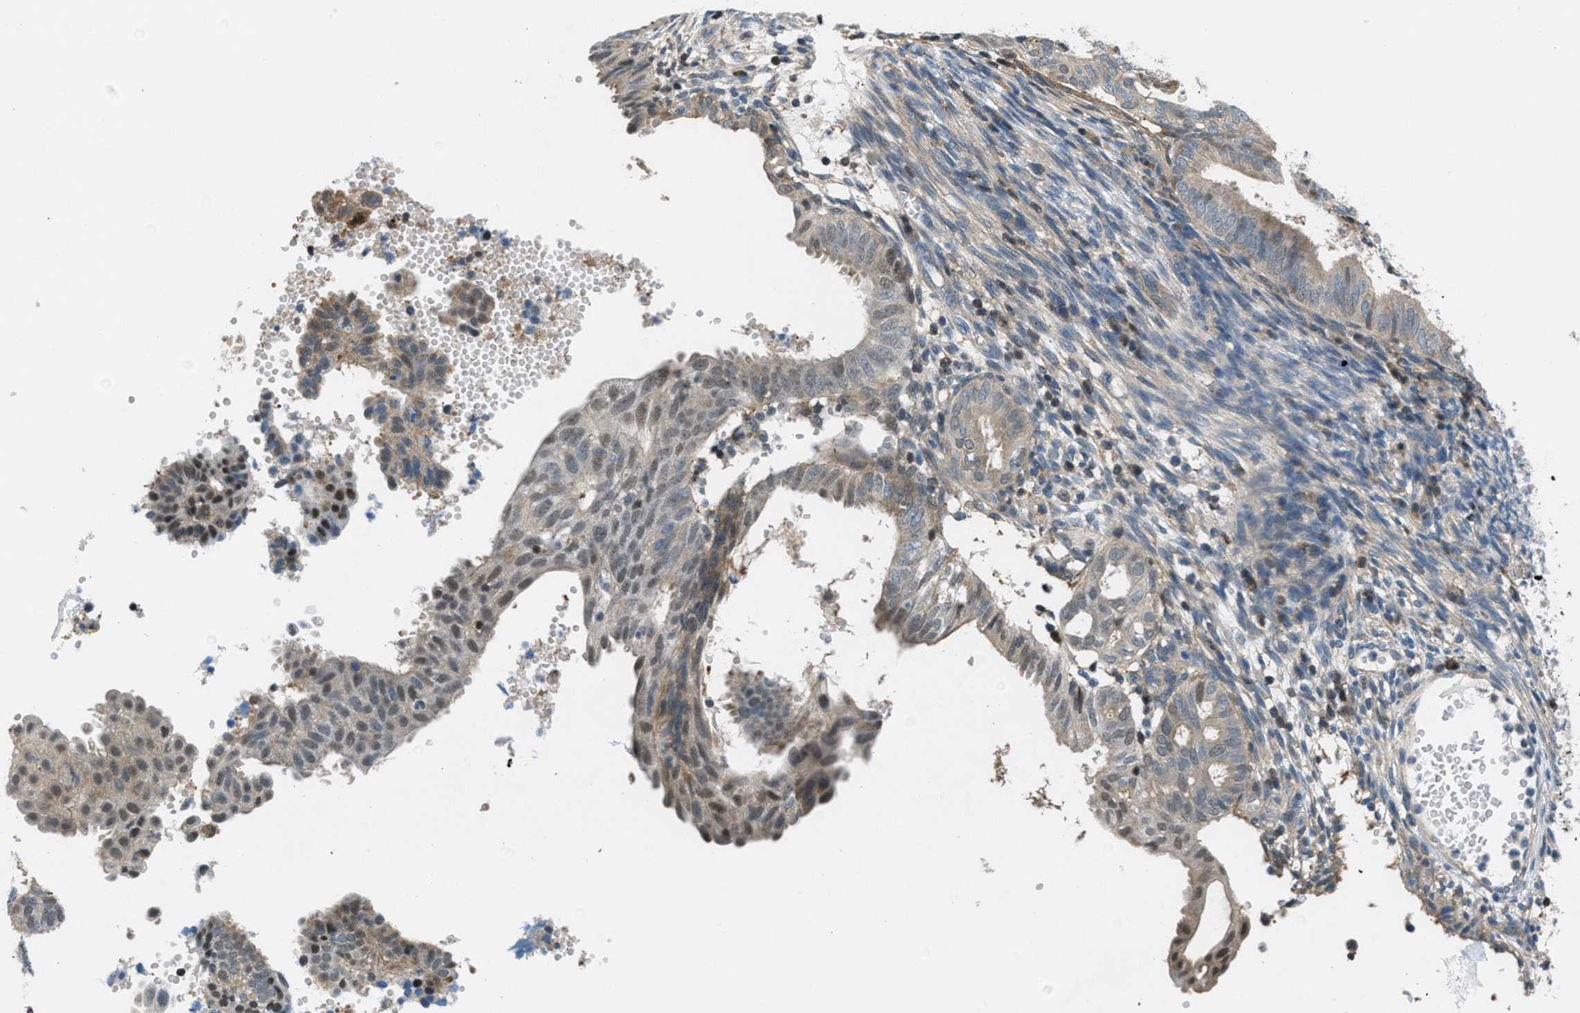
{"staining": {"intensity": "moderate", "quantity": ">75%", "location": "cytoplasmic/membranous,nuclear"}, "tissue": "endometrial cancer", "cell_type": "Tumor cells", "image_type": "cancer", "snomed": [{"axis": "morphology", "description": "Adenocarcinoma, NOS"}, {"axis": "topography", "description": "Endometrium"}], "caption": "An image showing moderate cytoplasmic/membranous and nuclear staining in about >75% of tumor cells in adenocarcinoma (endometrial), as visualized by brown immunohistochemical staining.", "gene": "PIP5K1C", "patient": {"sex": "female", "age": 58}}